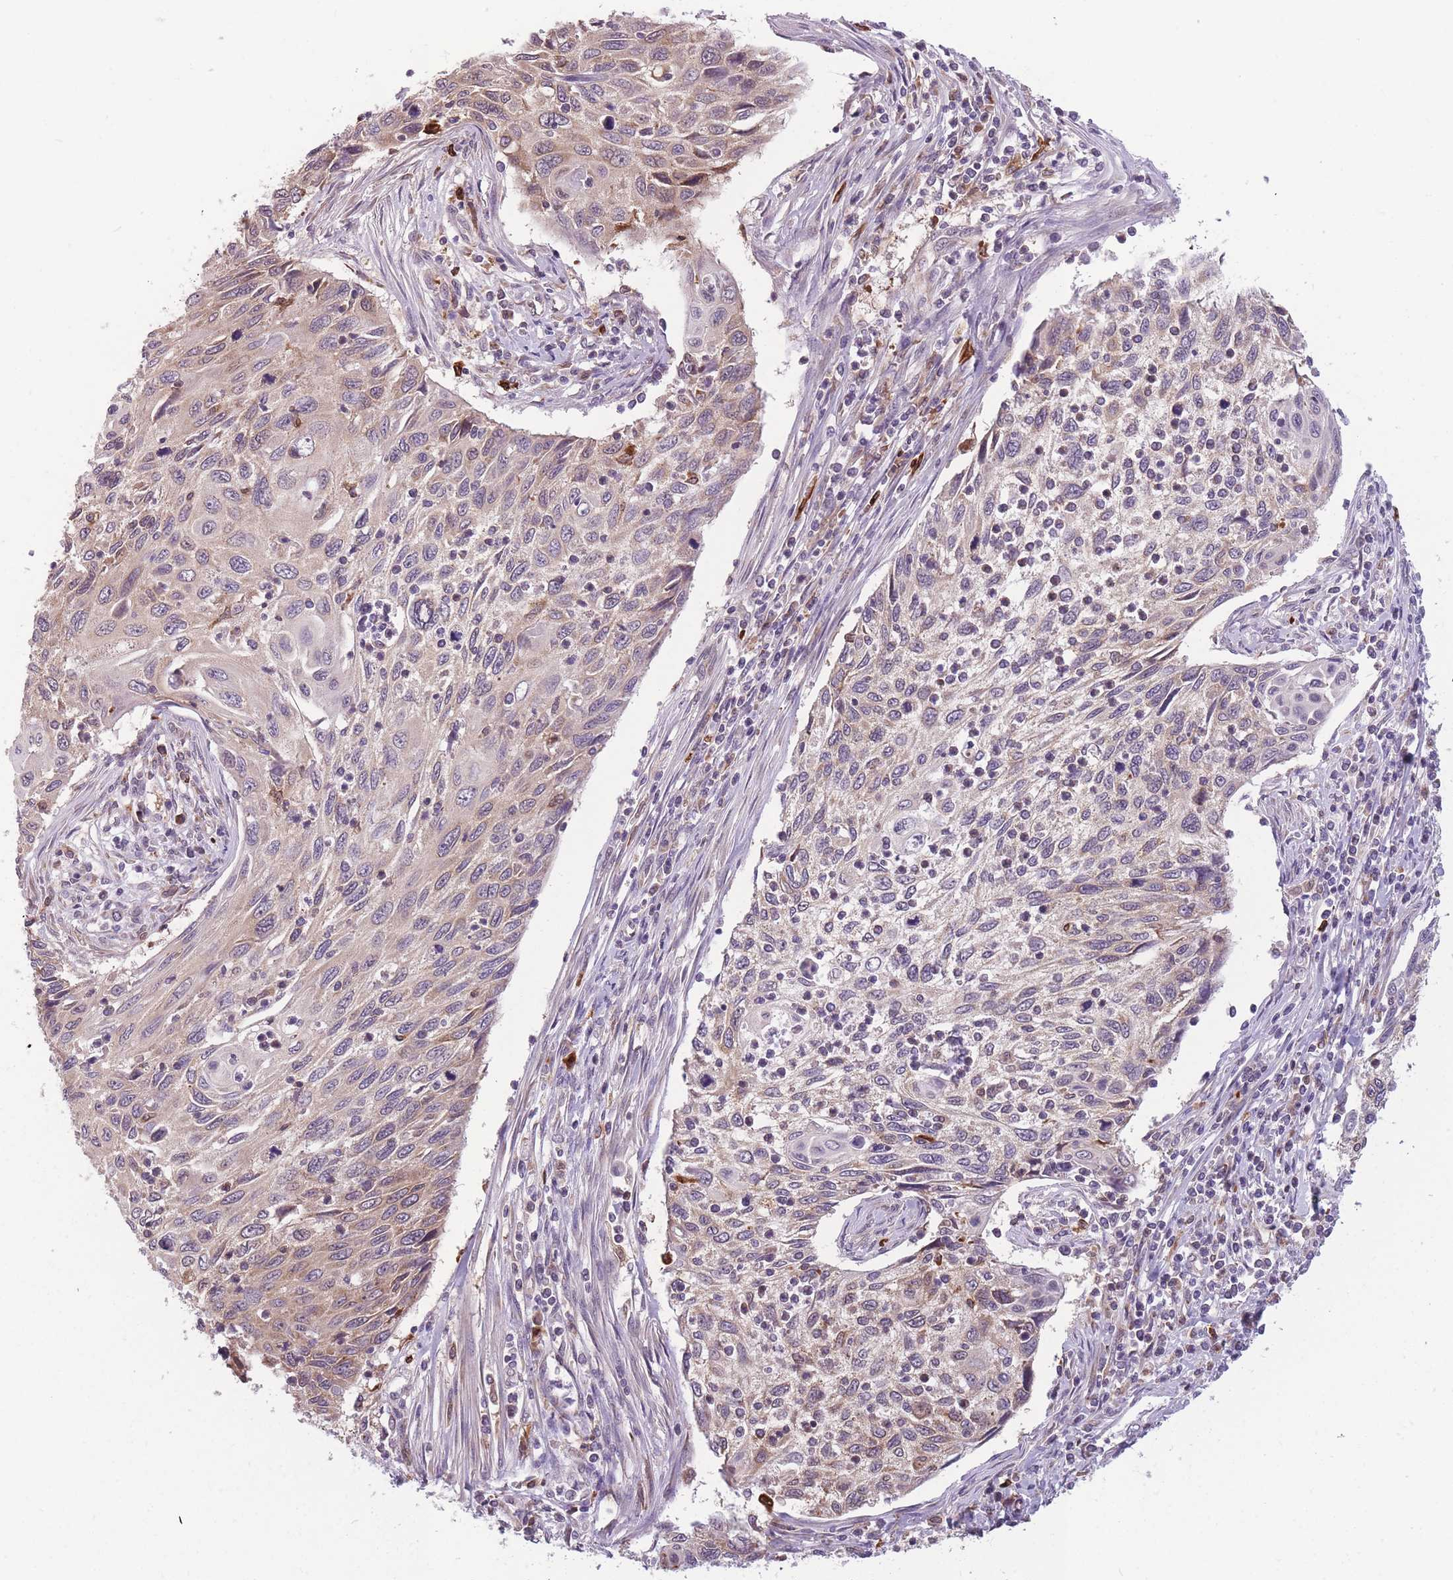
{"staining": {"intensity": "weak", "quantity": "25%-75%", "location": "cytoplasmic/membranous"}, "tissue": "cervical cancer", "cell_type": "Tumor cells", "image_type": "cancer", "snomed": [{"axis": "morphology", "description": "Squamous cell carcinoma, NOS"}, {"axis": "topography", "description": "Cervix"}], "caption": "This is a micrograph of immunohistochemistry staining of cervical squamous cell carcinoma, which shows weak staining in the cytoplasmic/membranous of tumor cells.", "gene": "TMEM121", "patient": {"sex": "female", "age": 70}}